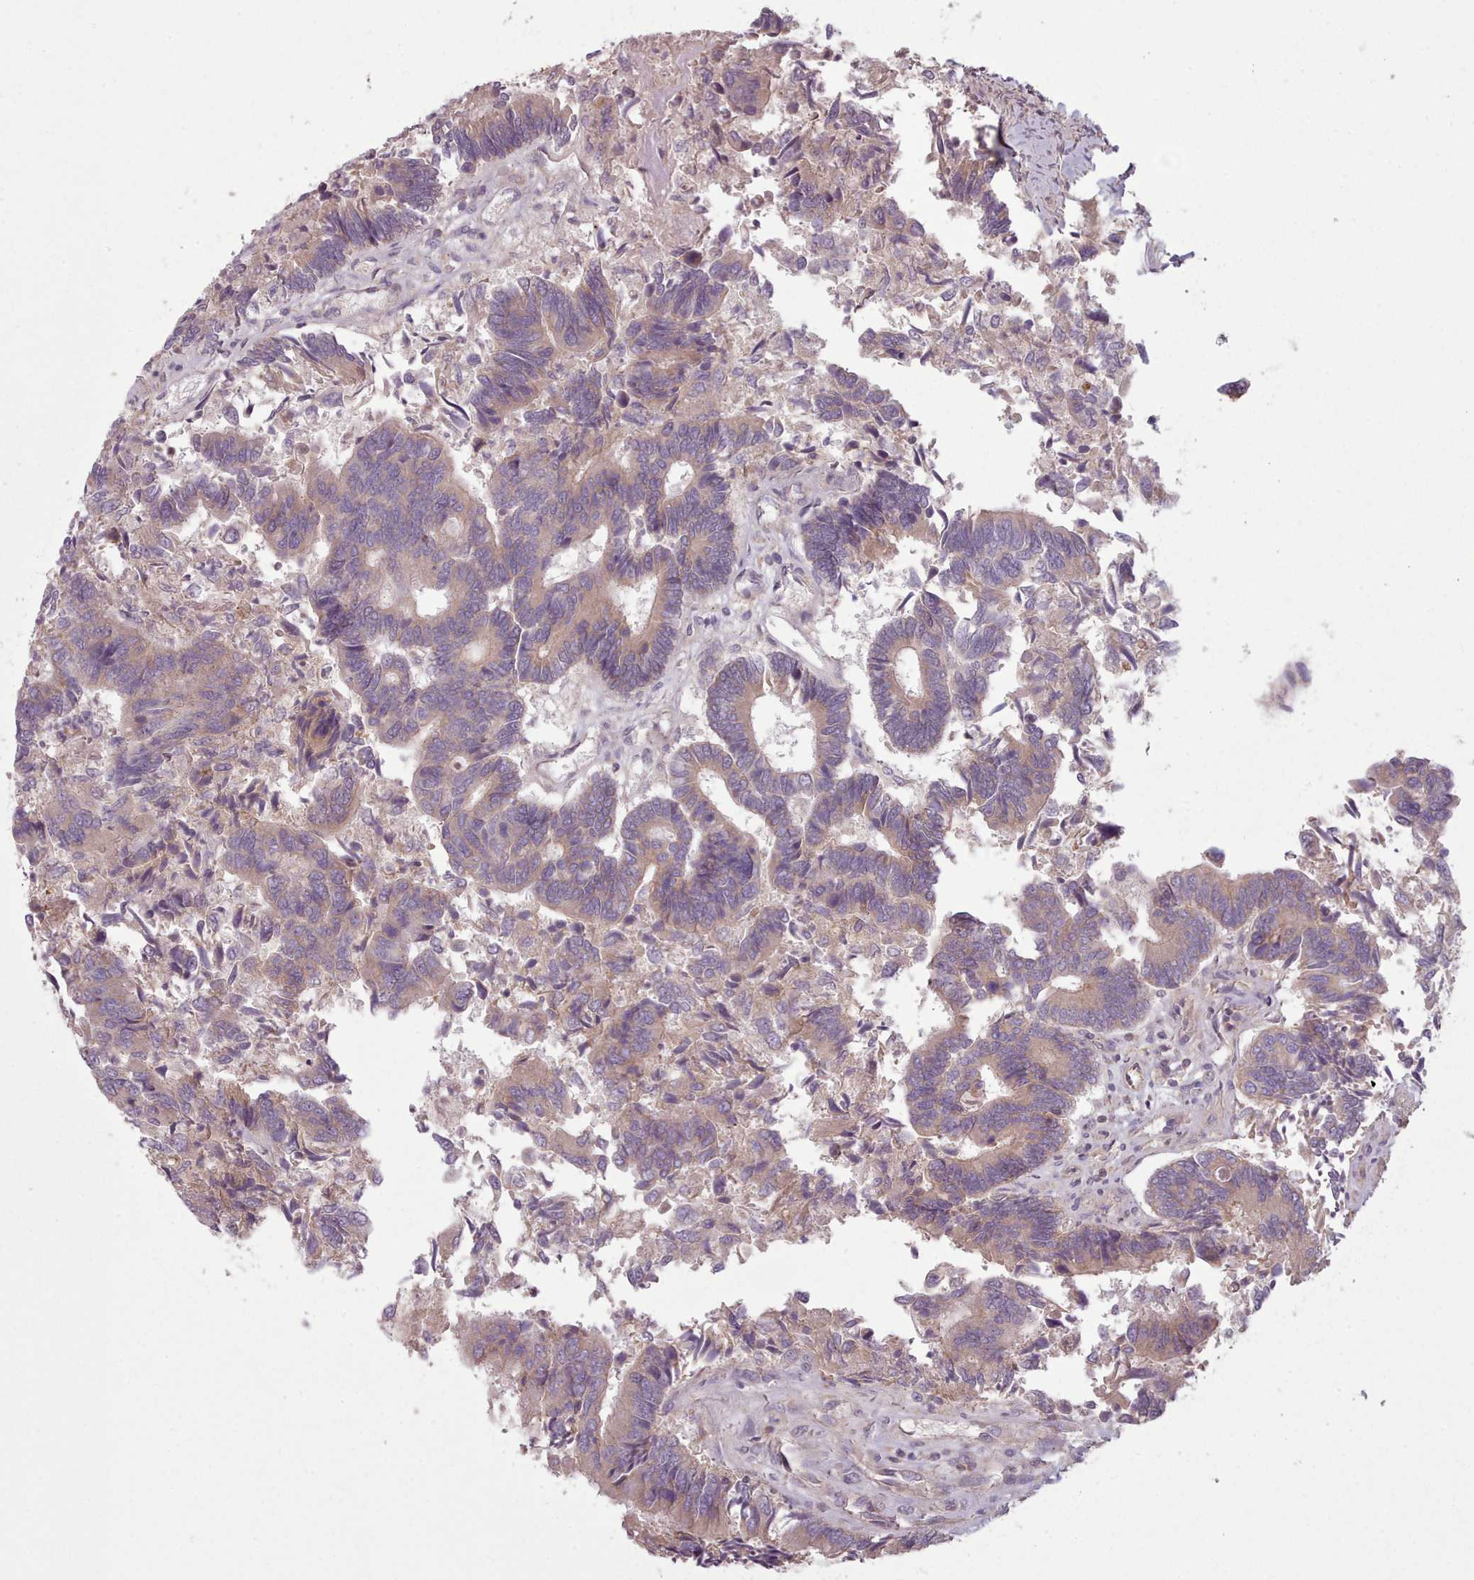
{"staining": {"intensity": "moderate", "quantity": "25%-75%", "location": "cytoplasmic/membranous"}, "tissue": "colorectal cancer", "cell_type": "Tumor cells", "image_type": "cancer", "snomed": [{"axis": "morphology", "description": "Adenocarcinoma, NOS"}, {"axis": "topography", "description": "Colon"}], "caption": "An IHC micrograph of tumor tissue is shown. Protein staining in brown highlights moderate cytoplasmic/membranous positivity in colorectal cancer within tumor cells.", "gene": "NT5DC2", "patient": {"sex": "female", "age": 67}}